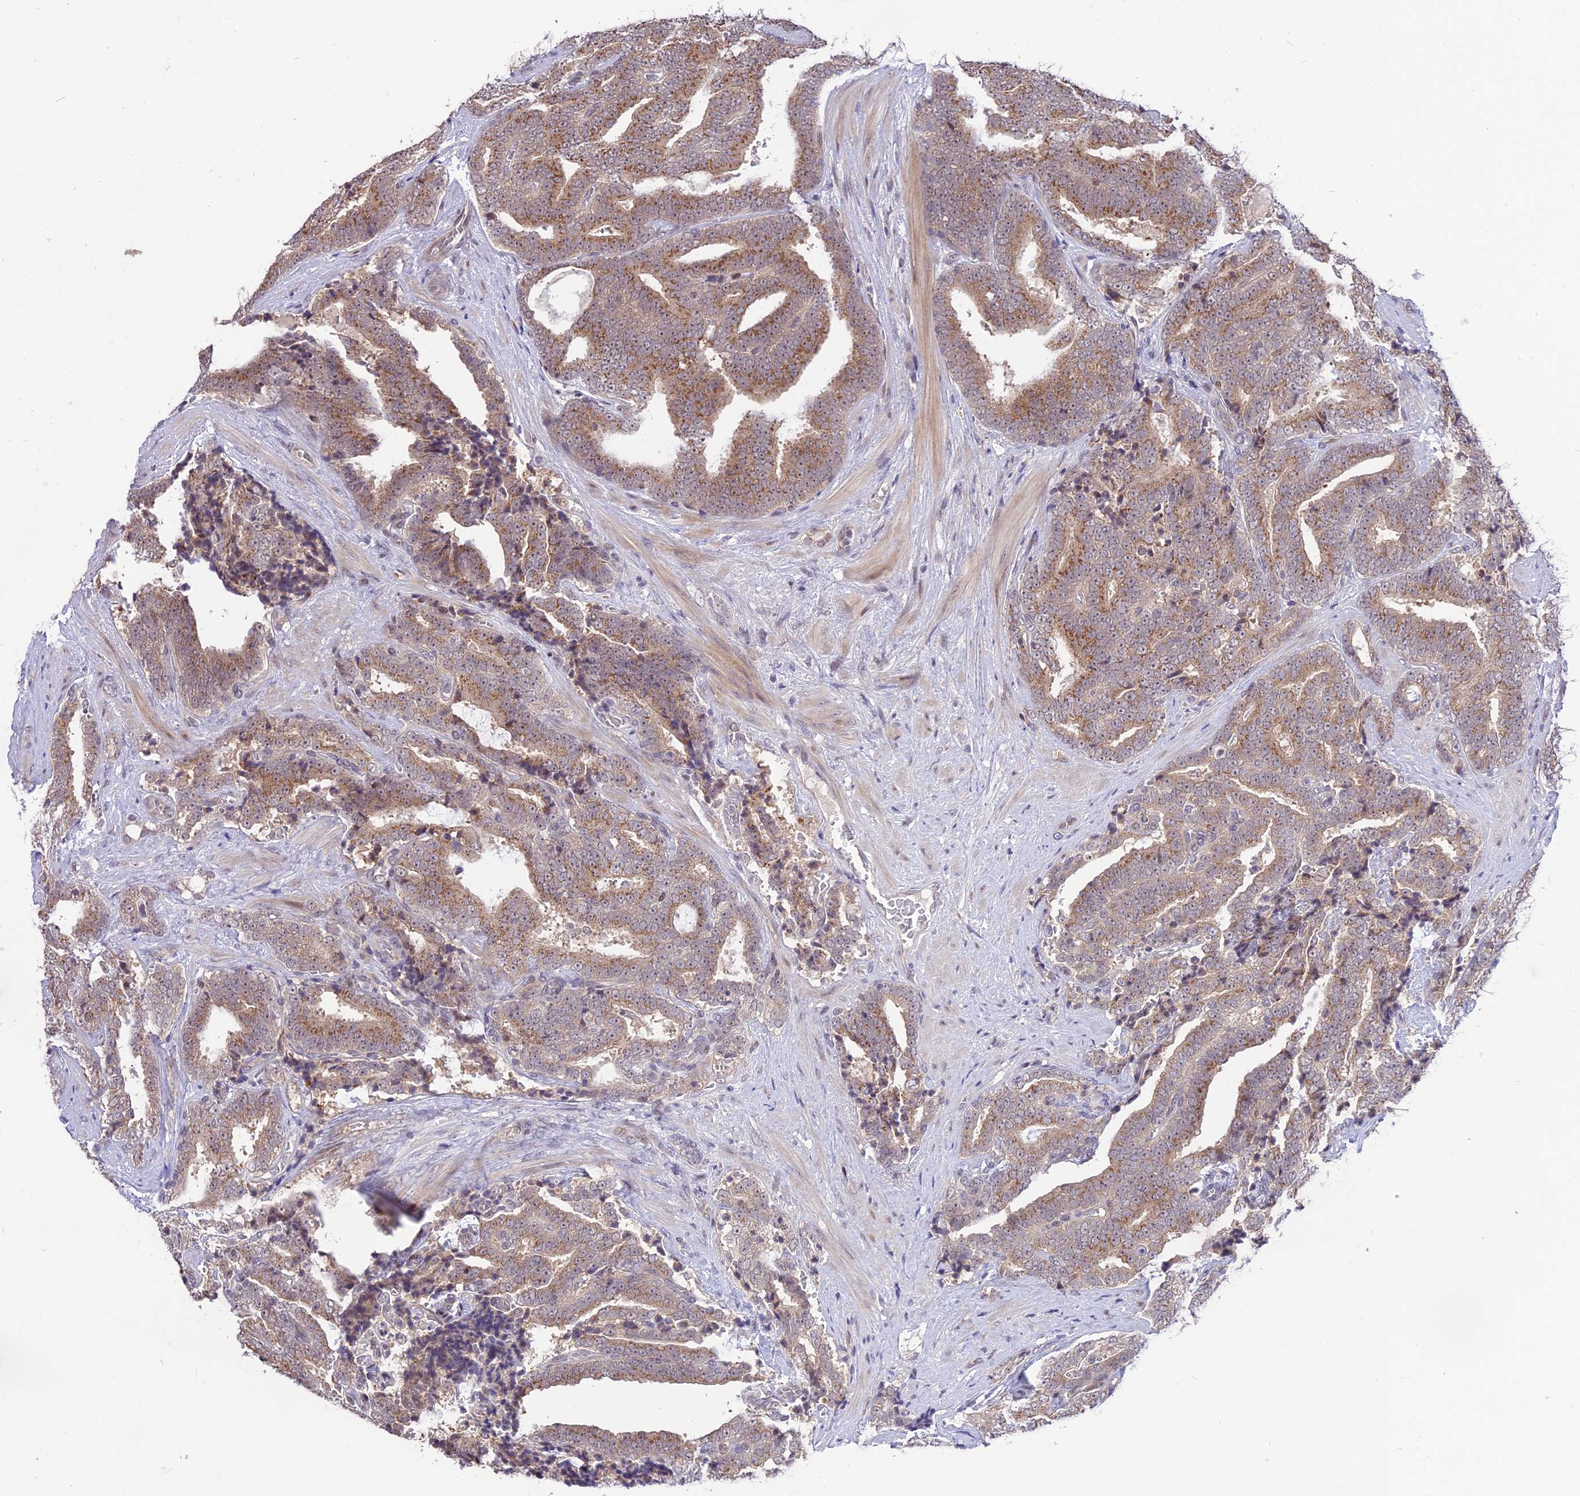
{"staining": {"intensity": "moderate", "quantity": ">75%", "location": "cytoplasmic/membranous"}, "tissue": "prostate cancer", "cell_type": "Tumor cells", "image_type": "cancer", "snomed": [{"axis": "morphology", "description": "Adenocarcinoma, High grade"}, {"axis": "topography", "description": "Prostate and seminal vesicle, NOS"}], "caption": "High-power microscopy captured an immunohistochemistry (IHC) photomicrograph of prostate high-grade adenocarcinoma, revealing moderate cytoplasmic/membranous staining in about >75% of tumor cells.", "gene": "ZNF837", "patient": {"sex": "male", "age": 67}}